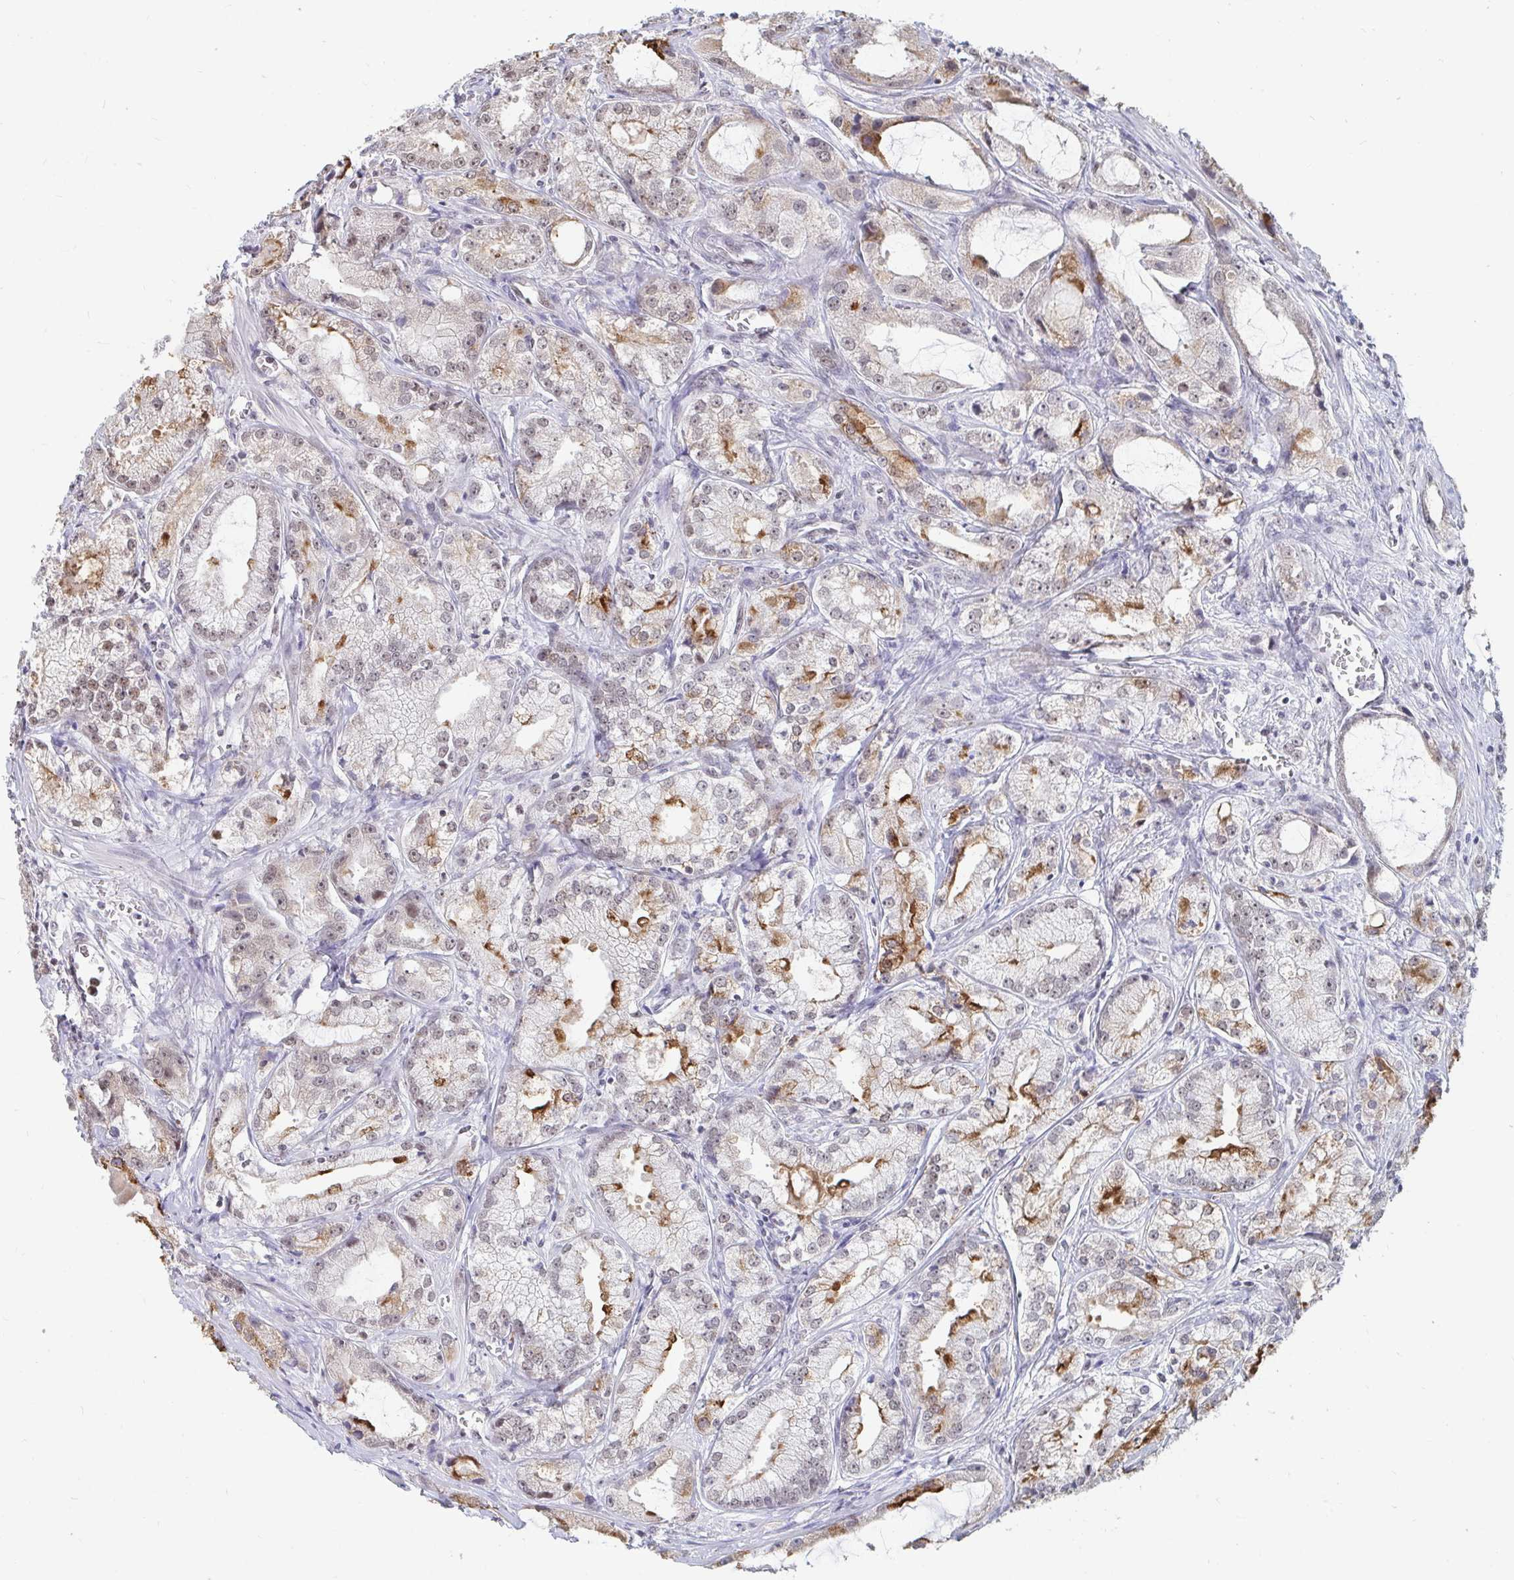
{"staining": {"intensity": "weak", "quantity": "<25%", "location": "nuclear"}, "tissue": "prostate cancer", "cell_type": "Tumor cells", "image_type": "cancer", "snomed": [{"axis": "morphology", "description": "Adenocarcinoma, High grade"}, {"axis": "topography", "description": "Prostate"}], "caption": "High-grade adenocarcinoma (prostate) stained for a protein using immunohistochemistry (IHC) demonstrates no expression tumor cells.", "gene": "TRIP12", "patient": {"sex": "male", "age": 64}}